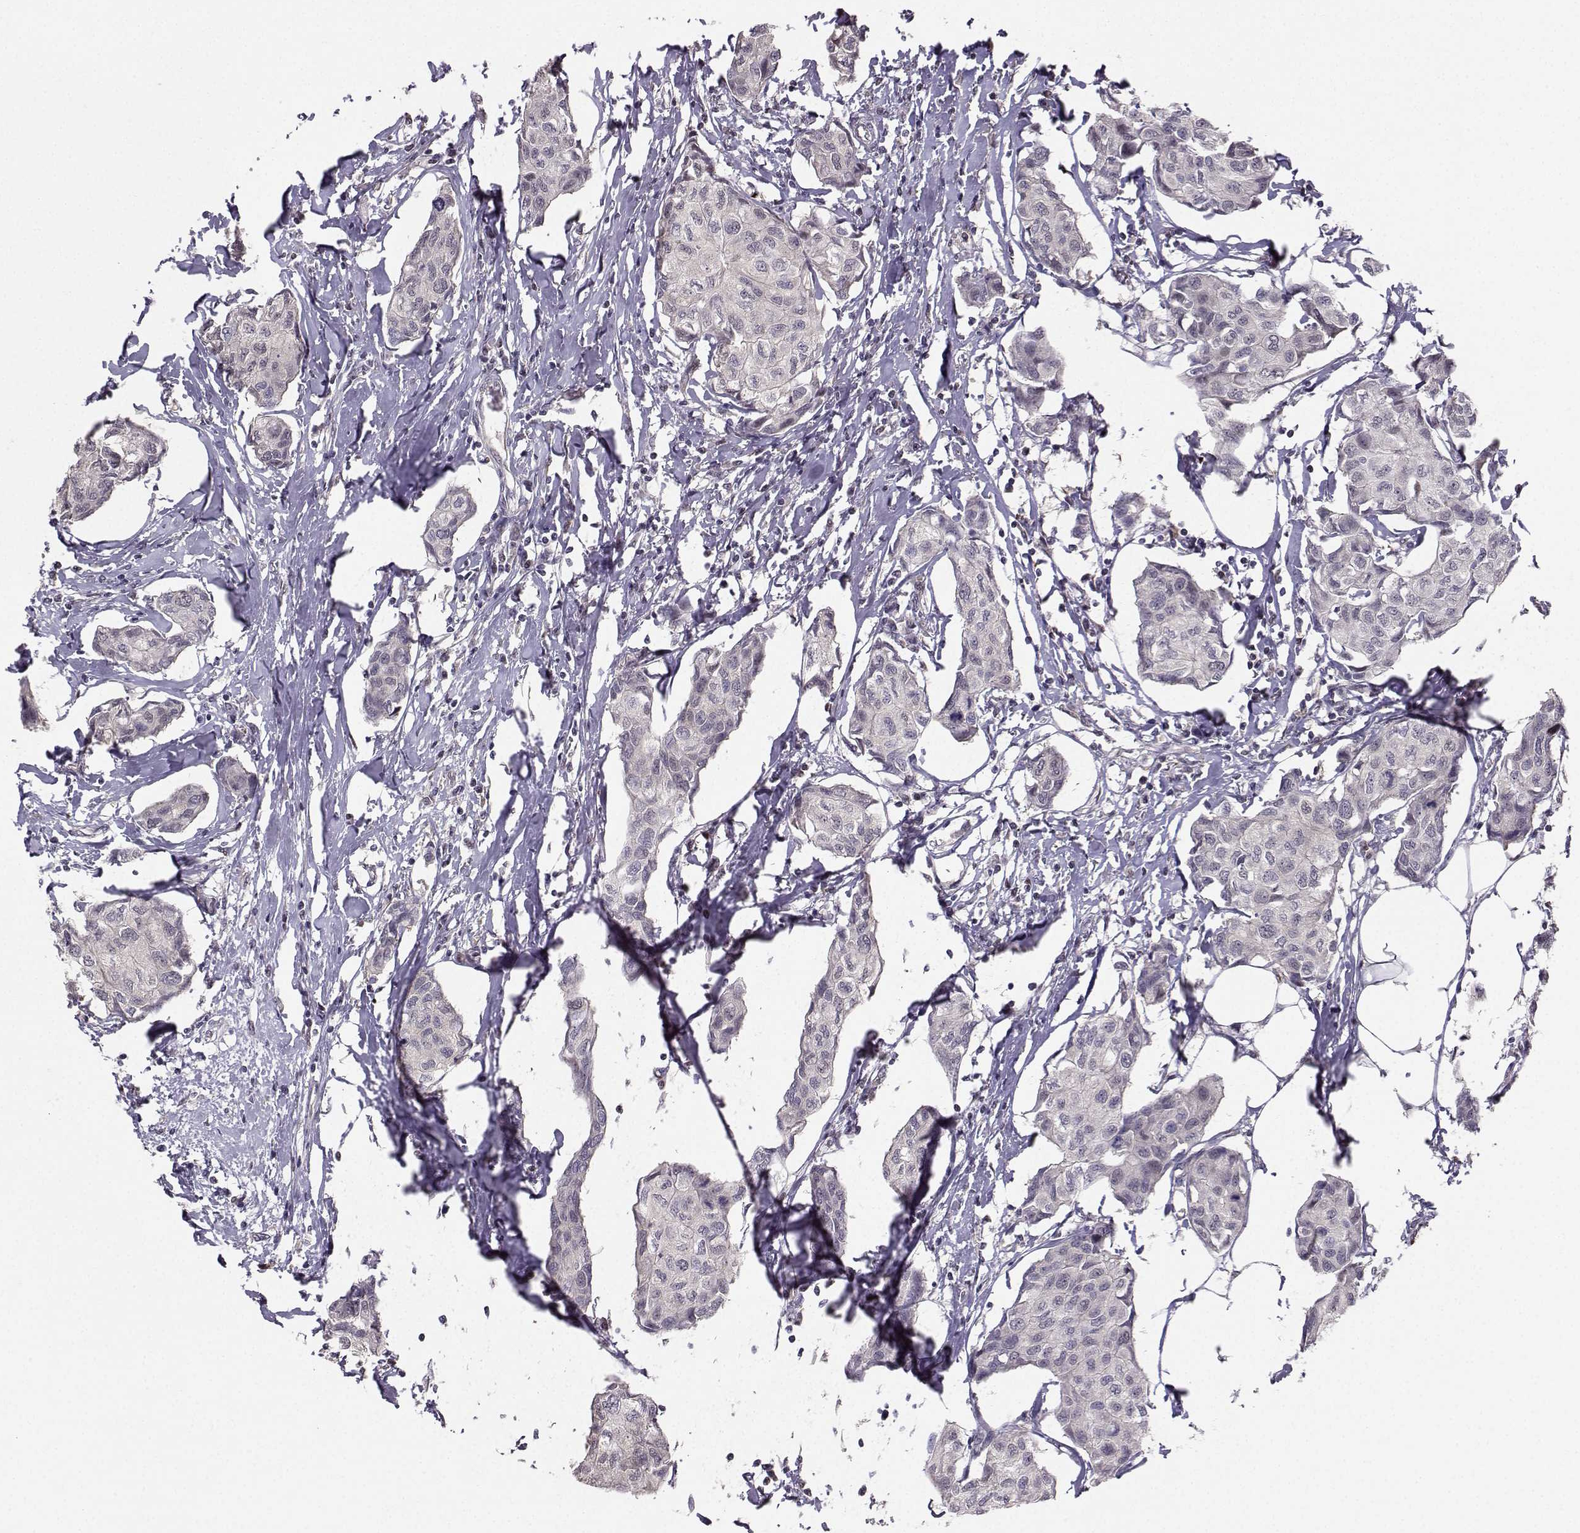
{"staining": {"intensity": "negative", "quantity": "none", "location": "none"}, "tissue": "breast cancer", "cell_type": "Tumor cells", "image_type": "cancer", "snomed": [{"axis": "morphology", "description": "Duct carcinoma"}, {"axis": "topography", "description": "Breast"}], "caption": "This is a photomicrograph of immunohistochemistry staining of breast cancer, which shows no positivity in tumor cells.", "gene": "PKP2", "patient": {"sex": "female", "age": 80}}